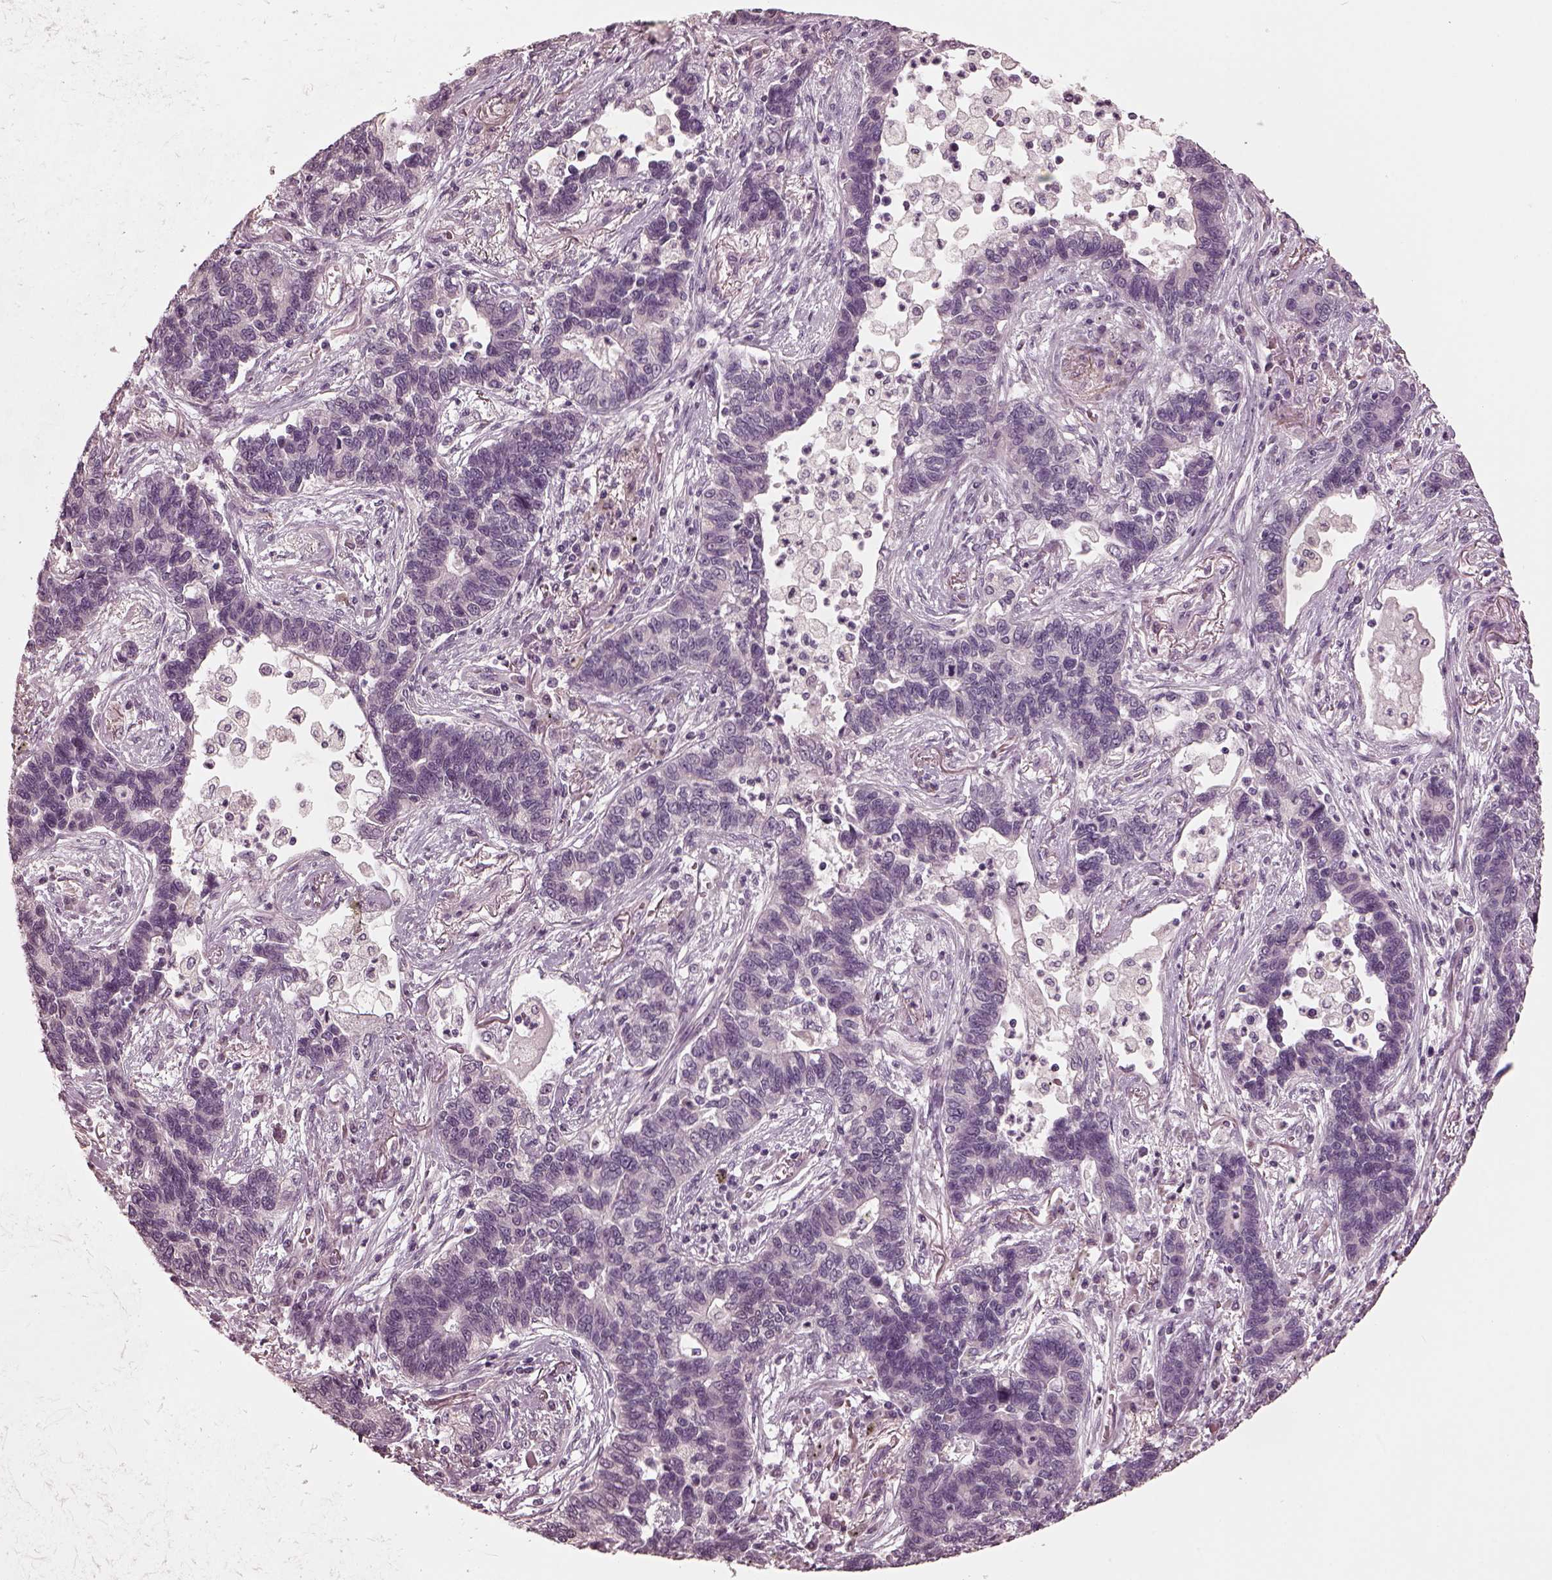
{"staining": {"intensity": "negative", "quantity": "none", "location": "none"}, "tissue": "lung cancer", "cell_type": "Tumor cells", "image_type": "cancer", "snomed": [{"axis": "morphology", "description": "Adenocarcinoma, NOS"}, {"axis": "topography", "description": "Lung"}], "caption": "The immunohistochemistry micrograph has no significant expression in tumor cells of lung cancer tissue. (DAB (3,3'-diaminobenzidine) IHC, high magnification).", "gene": "RCVRN", "patient": {"sex": "female", "age": 57}}